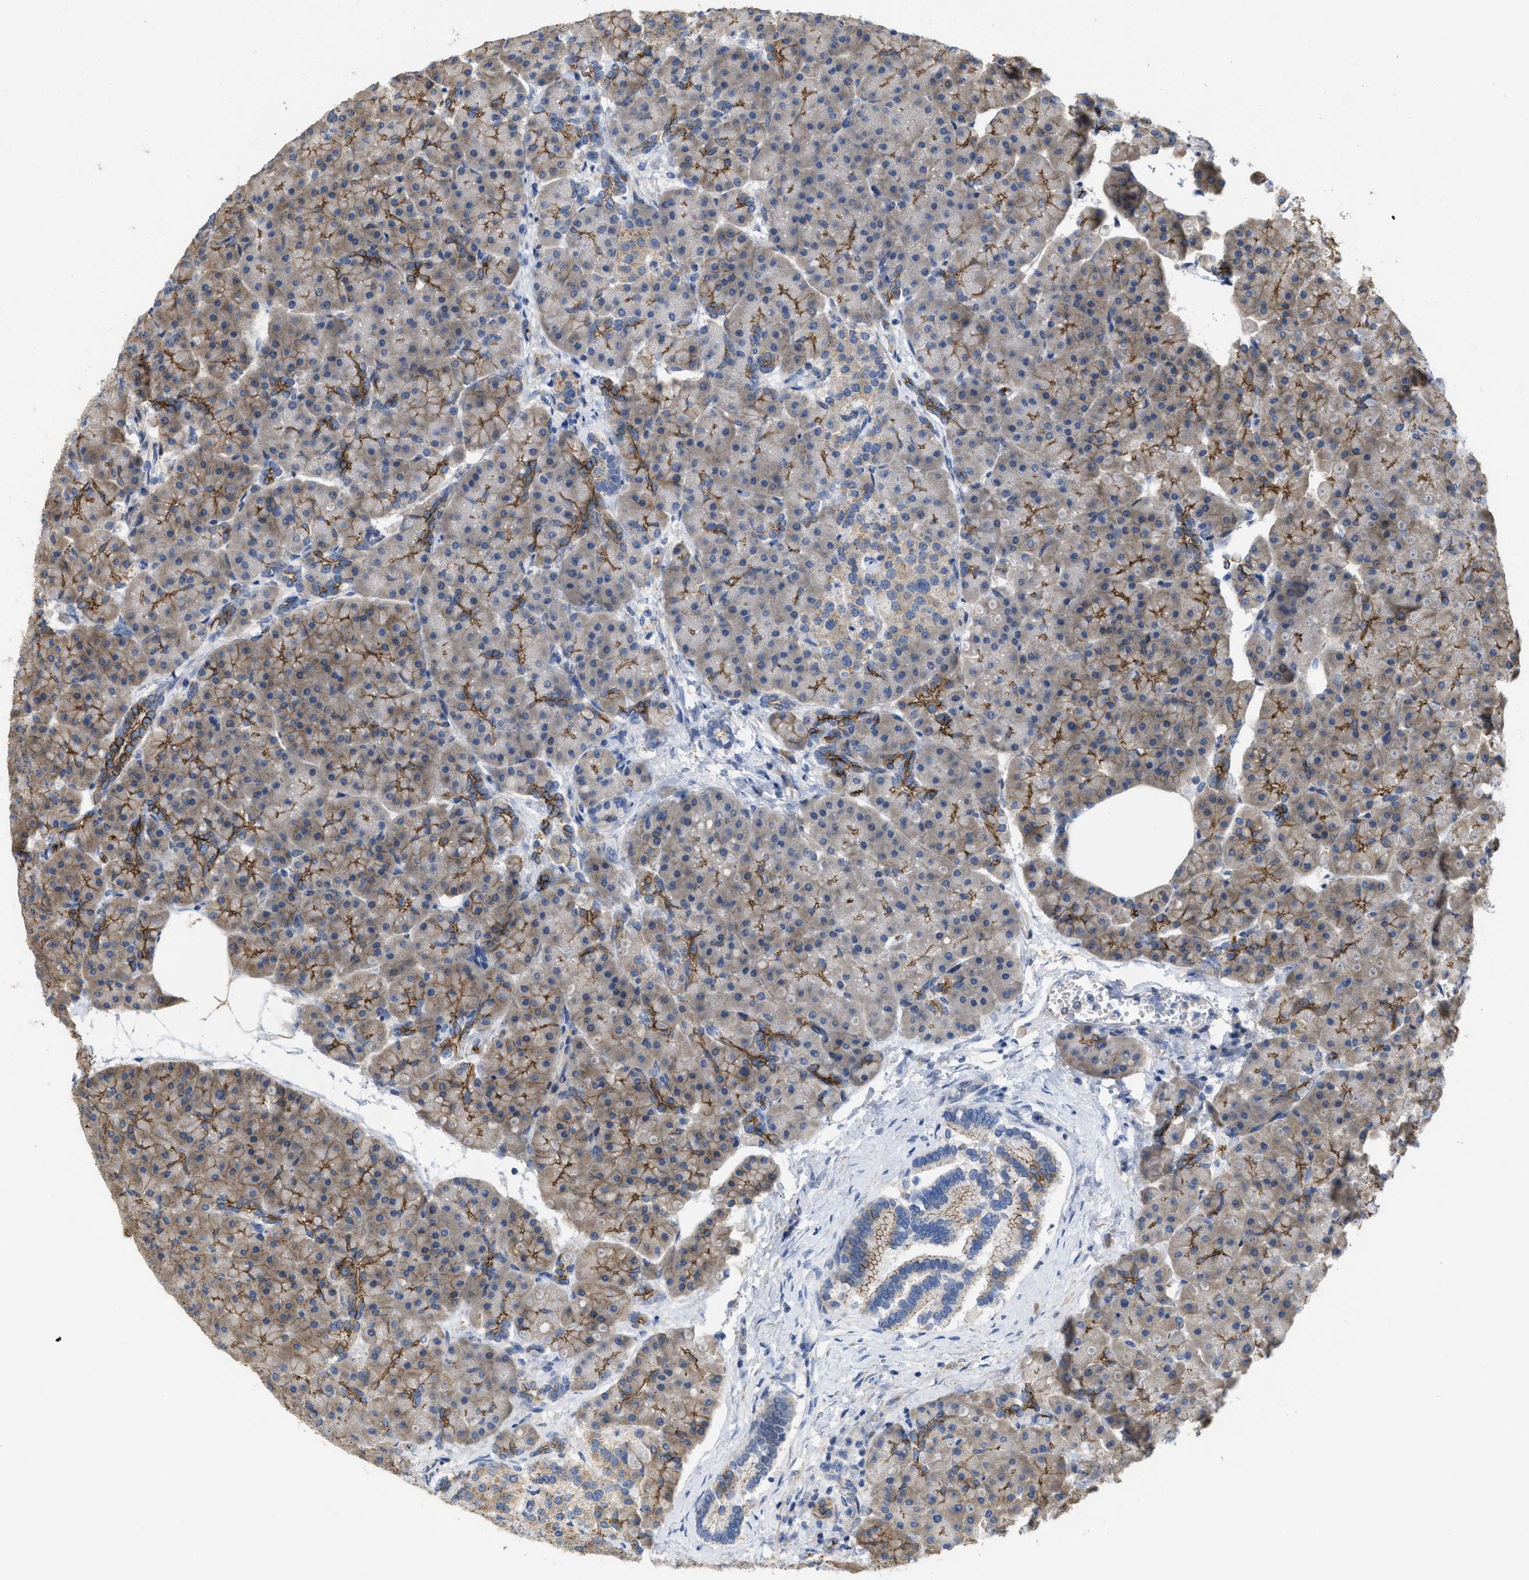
{"staining": {"intensity": "moderate", "quantity": "25%-75%", "location": "cytoplasmic/membranous"}, "tissue": "pancreas", "cell_type": "Exocrine glandular cells", "image_type": "normal", "snomed": [{"axis": "morphology", "description": "Normal tissue, NOS"}, {"axis": "topography", "description": "Pancreas"}], "caption": "Immunohistochemistry of benign human pancreas exhibits medium levels of moderate cytoplasmic/membranous staining in approximately 25%-75% of exocrine glandular cells.", "gene": "CDPF1", "patient": {"sex": "female", "age": 70}}